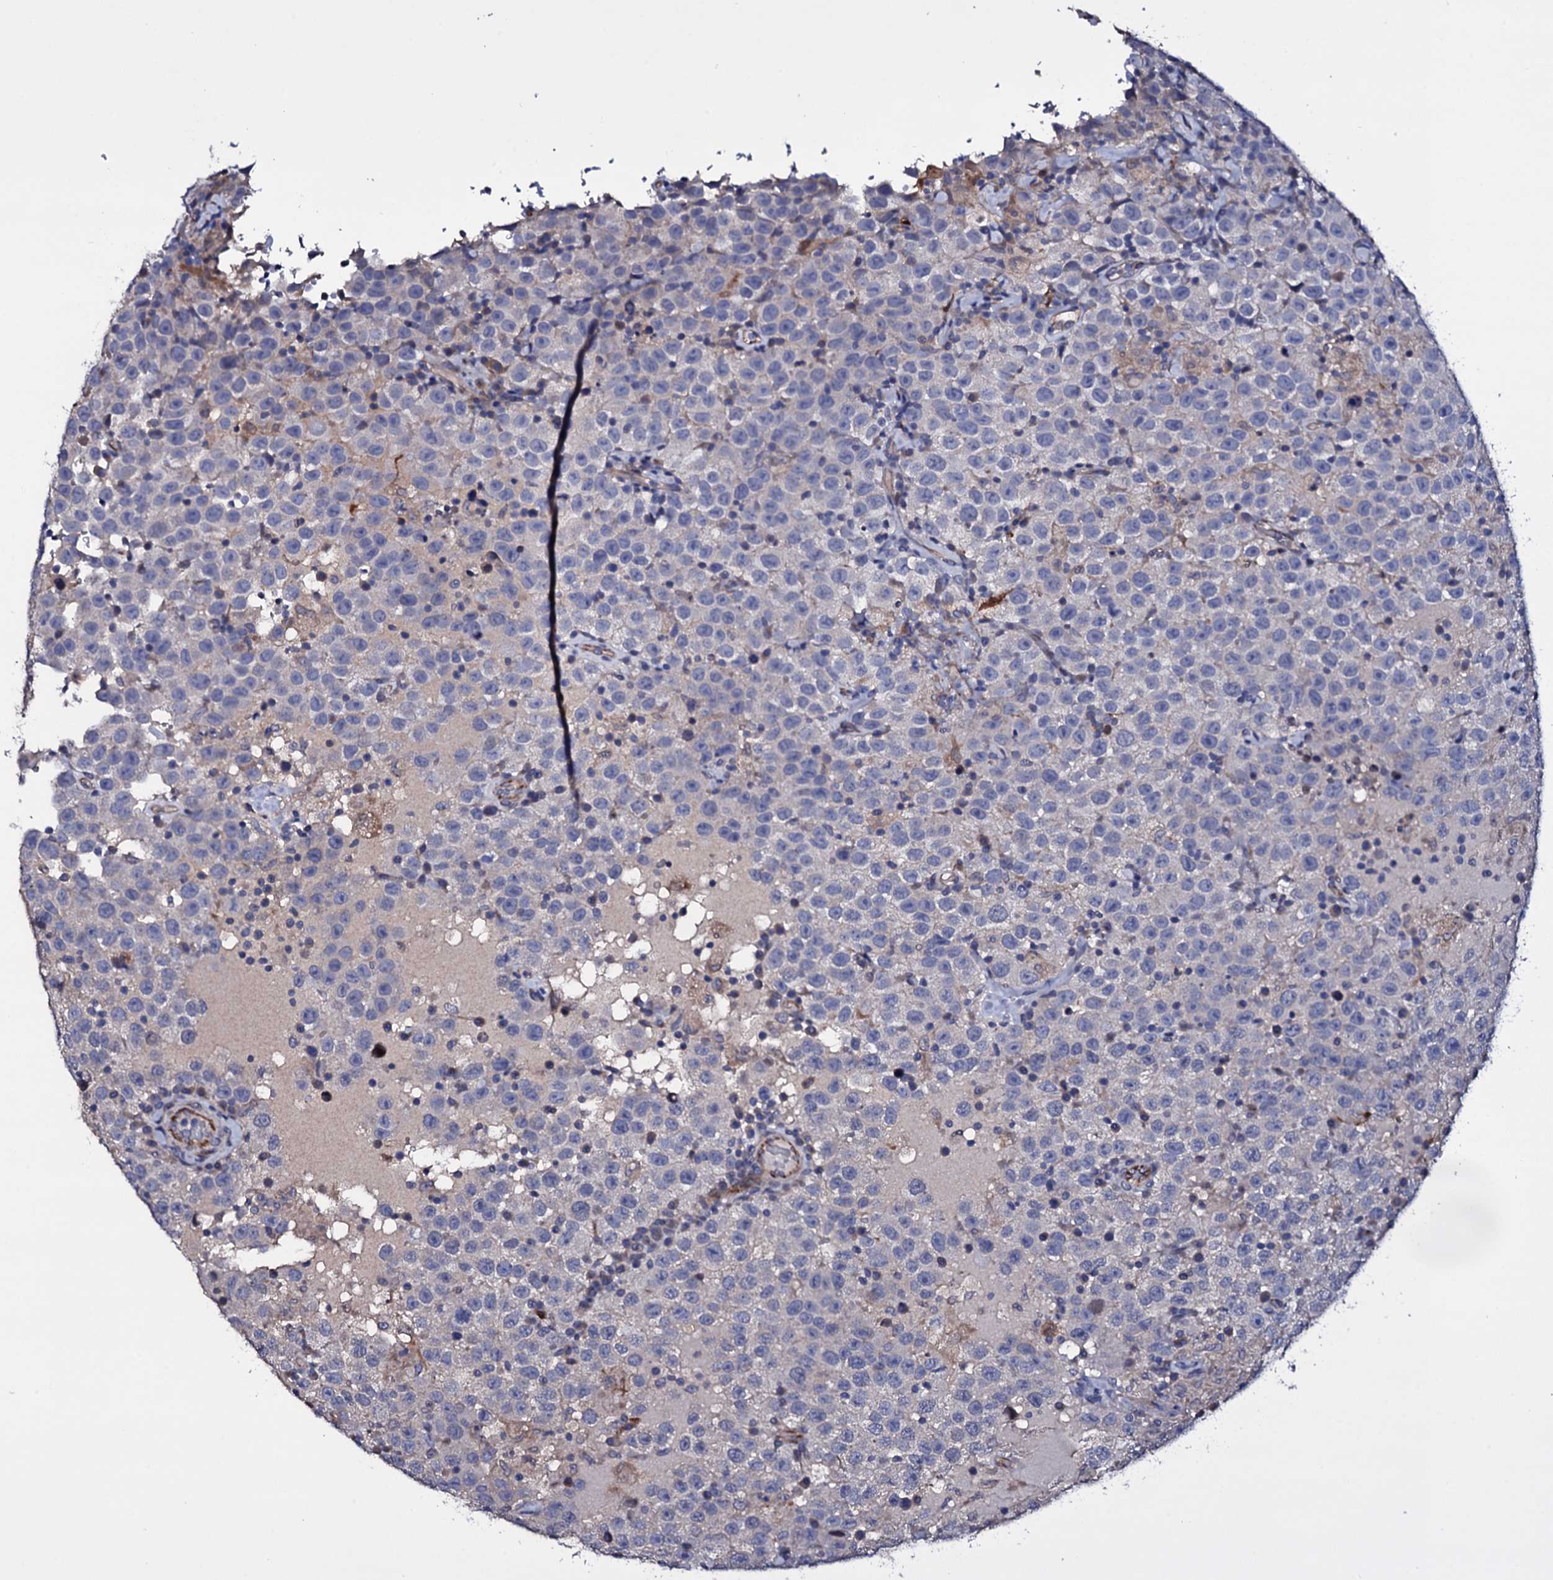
{"staining": {"intensity": "negative", "quantity": "none", "location": "none"}, "tissue": "testis cancer", "cell_type": "Tumor cells", "image_type": "cancer", "snomed": [{"axis": "morphology", "description": "Seminoma, NOS"}, {"axis": "topography", "description": "Testis"}], "caption": "DAB (3,3'-diaminobenzidine) immunohistochemical staining of seminoma (testis) demonstrates no significant staining in tumor cells.", "gene": "BCL2L14", "patient": {"sex": "male", "age": 41}}